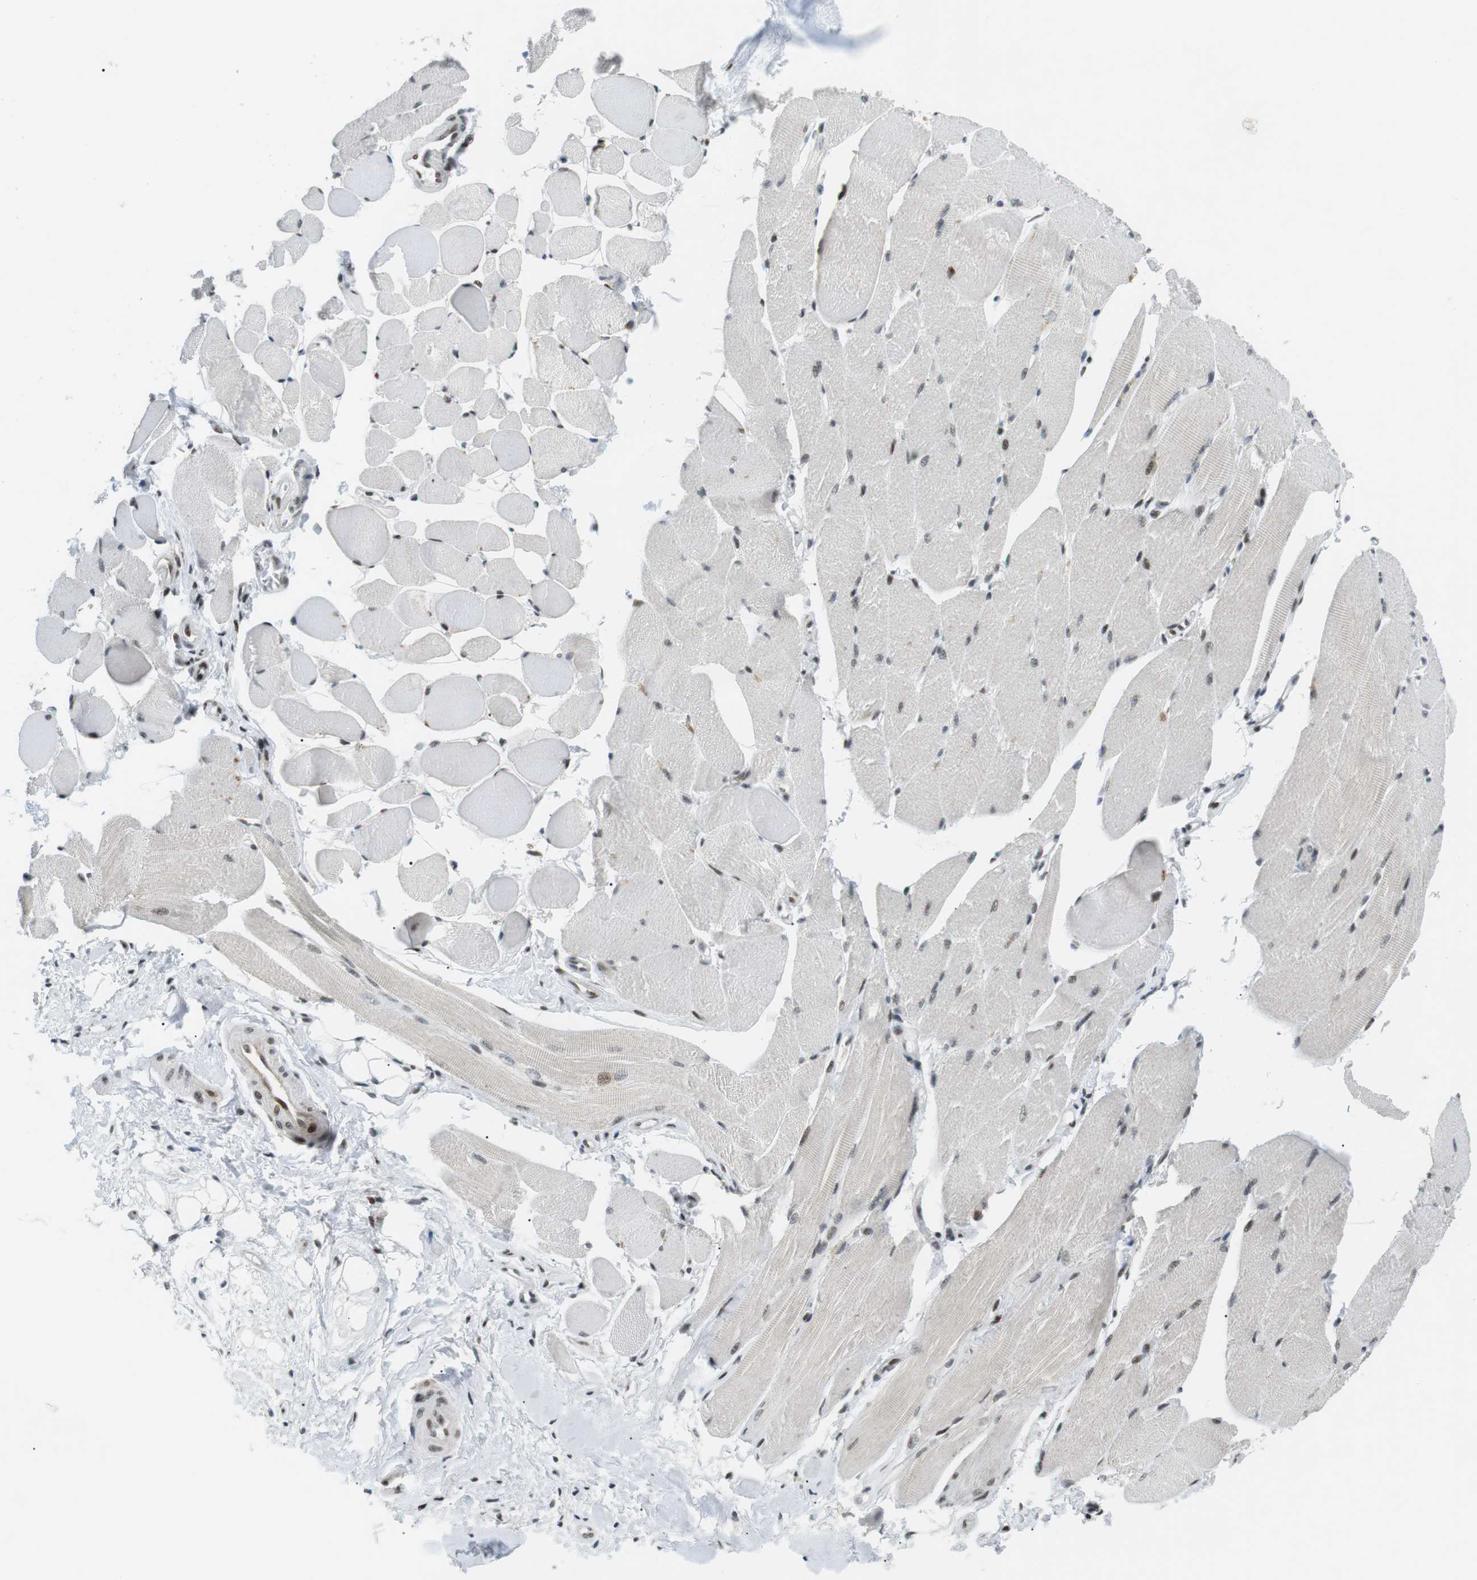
{"staining": {"intensity": "moderate", "quantity": "25%-75%", "location": "nuclear"}, "tissue": "skeletal muscle", "cell_type": "Myocytes", "image_type": "normal", "snomed": [{"axis": "morphology", "description": "Normal tissue, NOS"}, {"axis": "topography", "description": "Skeletal muscle"}, {"axis": "topography", "description": "Peripheral nerve tissue"}], "caption": "Immunohistochemistry image of unremarkable human skeletal muscle stained for a protein (brown), which shows medium levels of moderate nuclear positivity in about 25%-75% of myocytes.", "gene": "CDC27", "patient": {"sex": "female", "age": 84}}